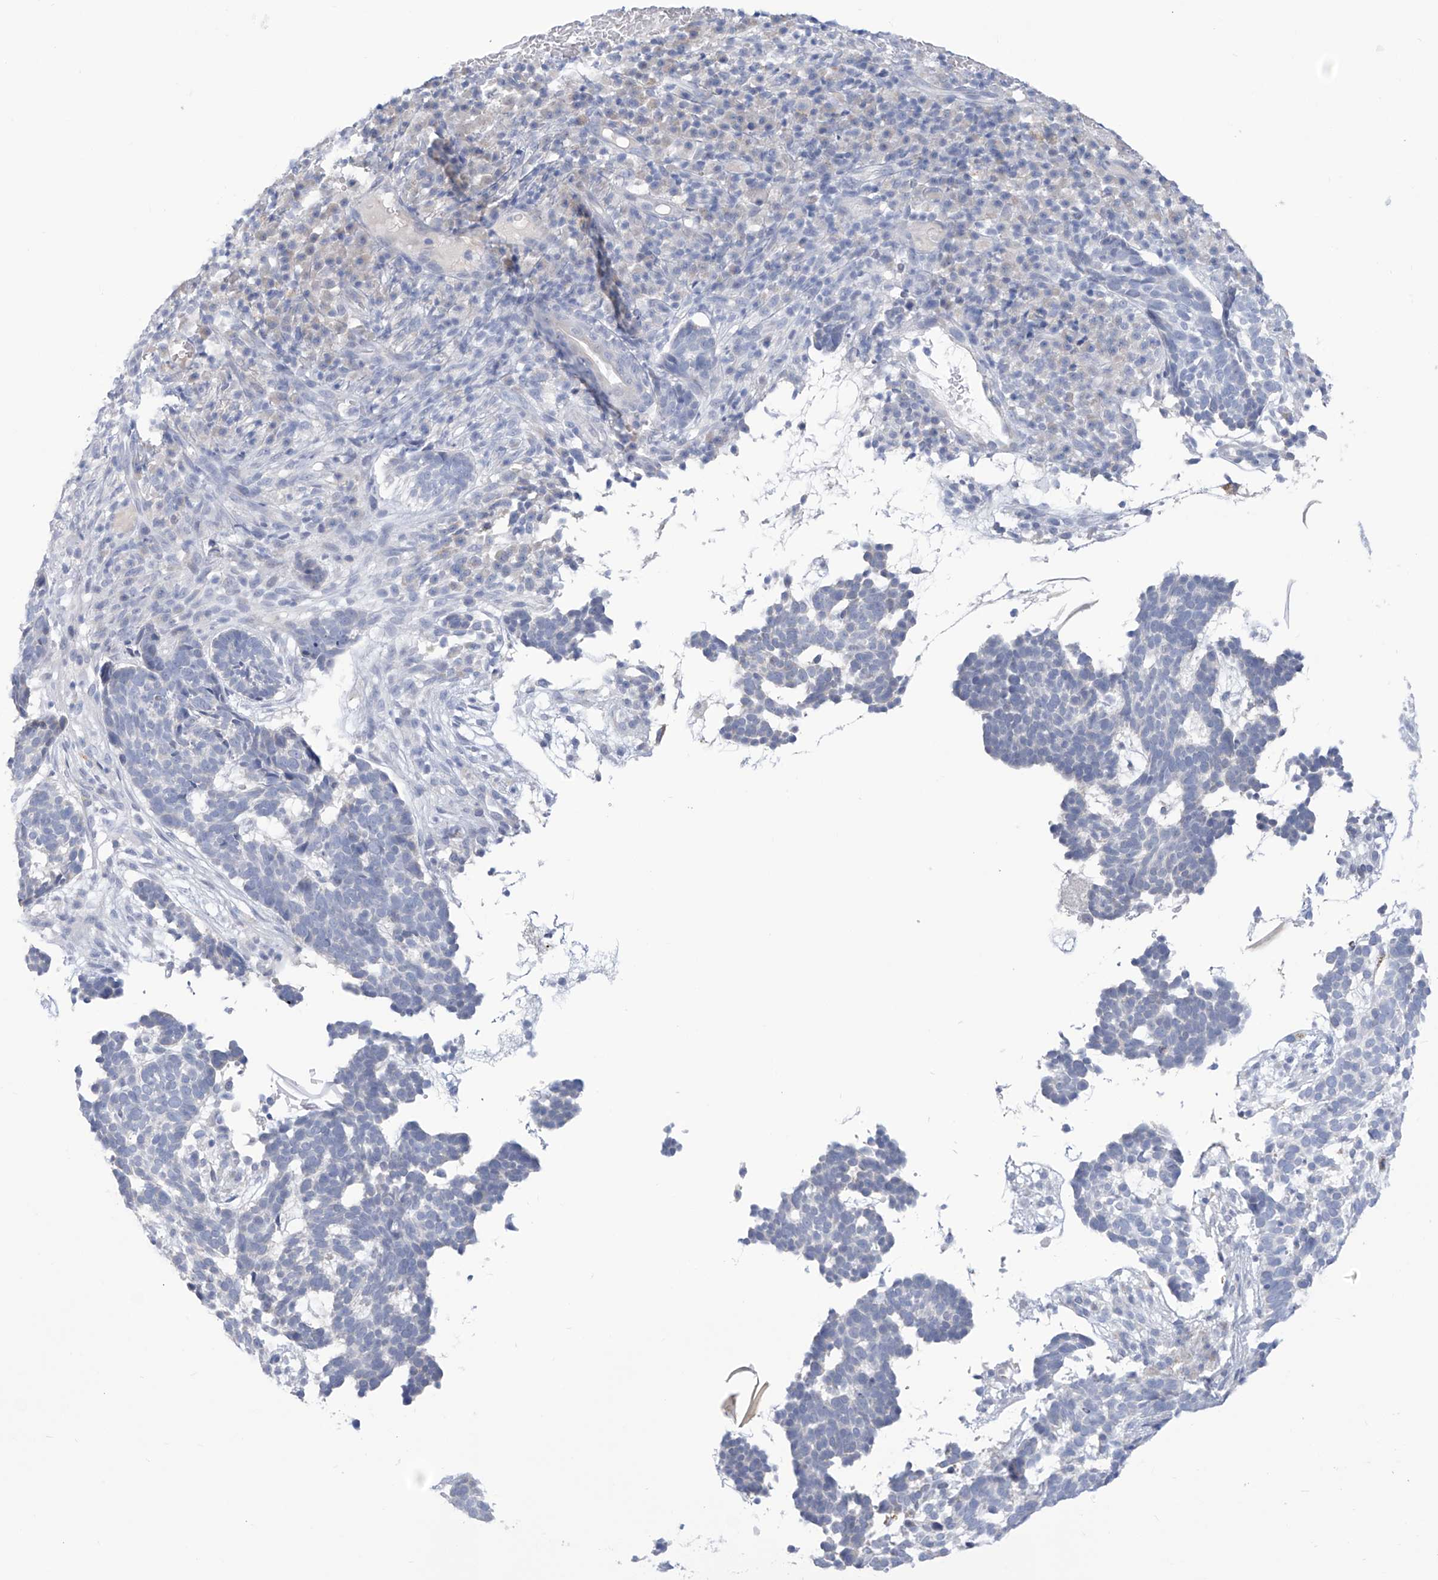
{"staining": {"intensity": "negative", "quantity": "none", "location": "none"}, "tissue": "skin cancer", "cell_type": "Tumor cells", "image_type": "cancer", "snomed": [{"axis": "morphology", "description": "Basal cell carcinoma"}, {"axis": "topography", "description": "Skin"}], "caption": "High magnification brightfield microscopy of skin basal cell carcinoma stained with DAB (brown) and counterstained with hematoxylin (blue): tumor cells show no significant staining. Brightfield microscopy of immunohistochemistry stained with DAB (brown) and hematoxylin (blue), captured at high magnification.", "gene": "IBA57", "patient": {"sex": "male", "age": 85}}